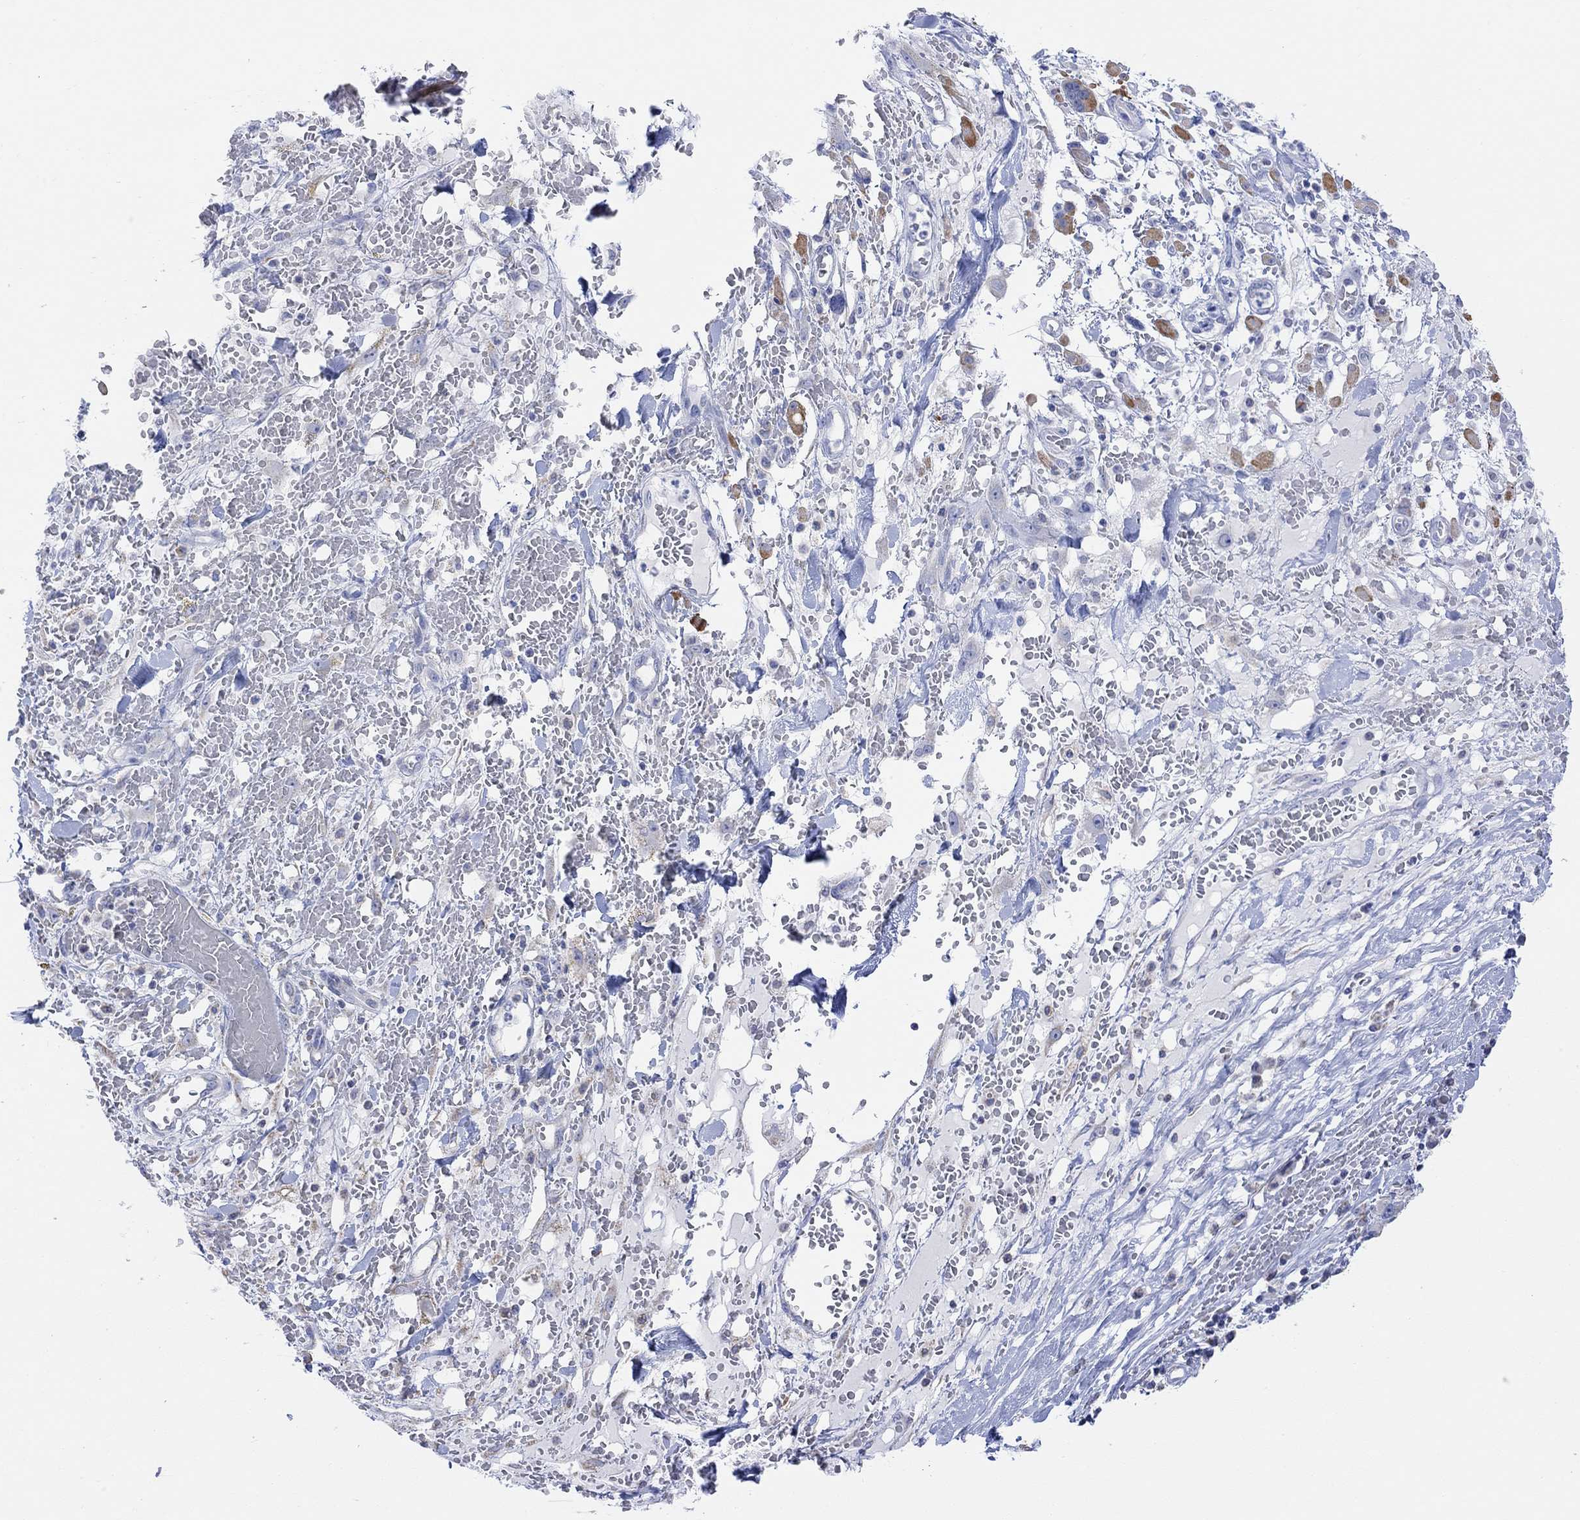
{"staining": {"intensity": "negative", "quantity": "none", "location": "none"}, "tissue": "melanoma", "cell_type": "Tumor cells", "image_type": "cancer", "snomed": [{"axis": "morphology", "description": "Malignant melanoma, NOS"}, {"axis": "topography", "description": "Skin"}], "caption": "DAB (3,3'-diaminobenzidine) immunohistochemical staining of human melanoma exhibits no significant positivity in tumor cells.", "gene": "SYT12", "patient": {"sex": "female", "age": 91}}